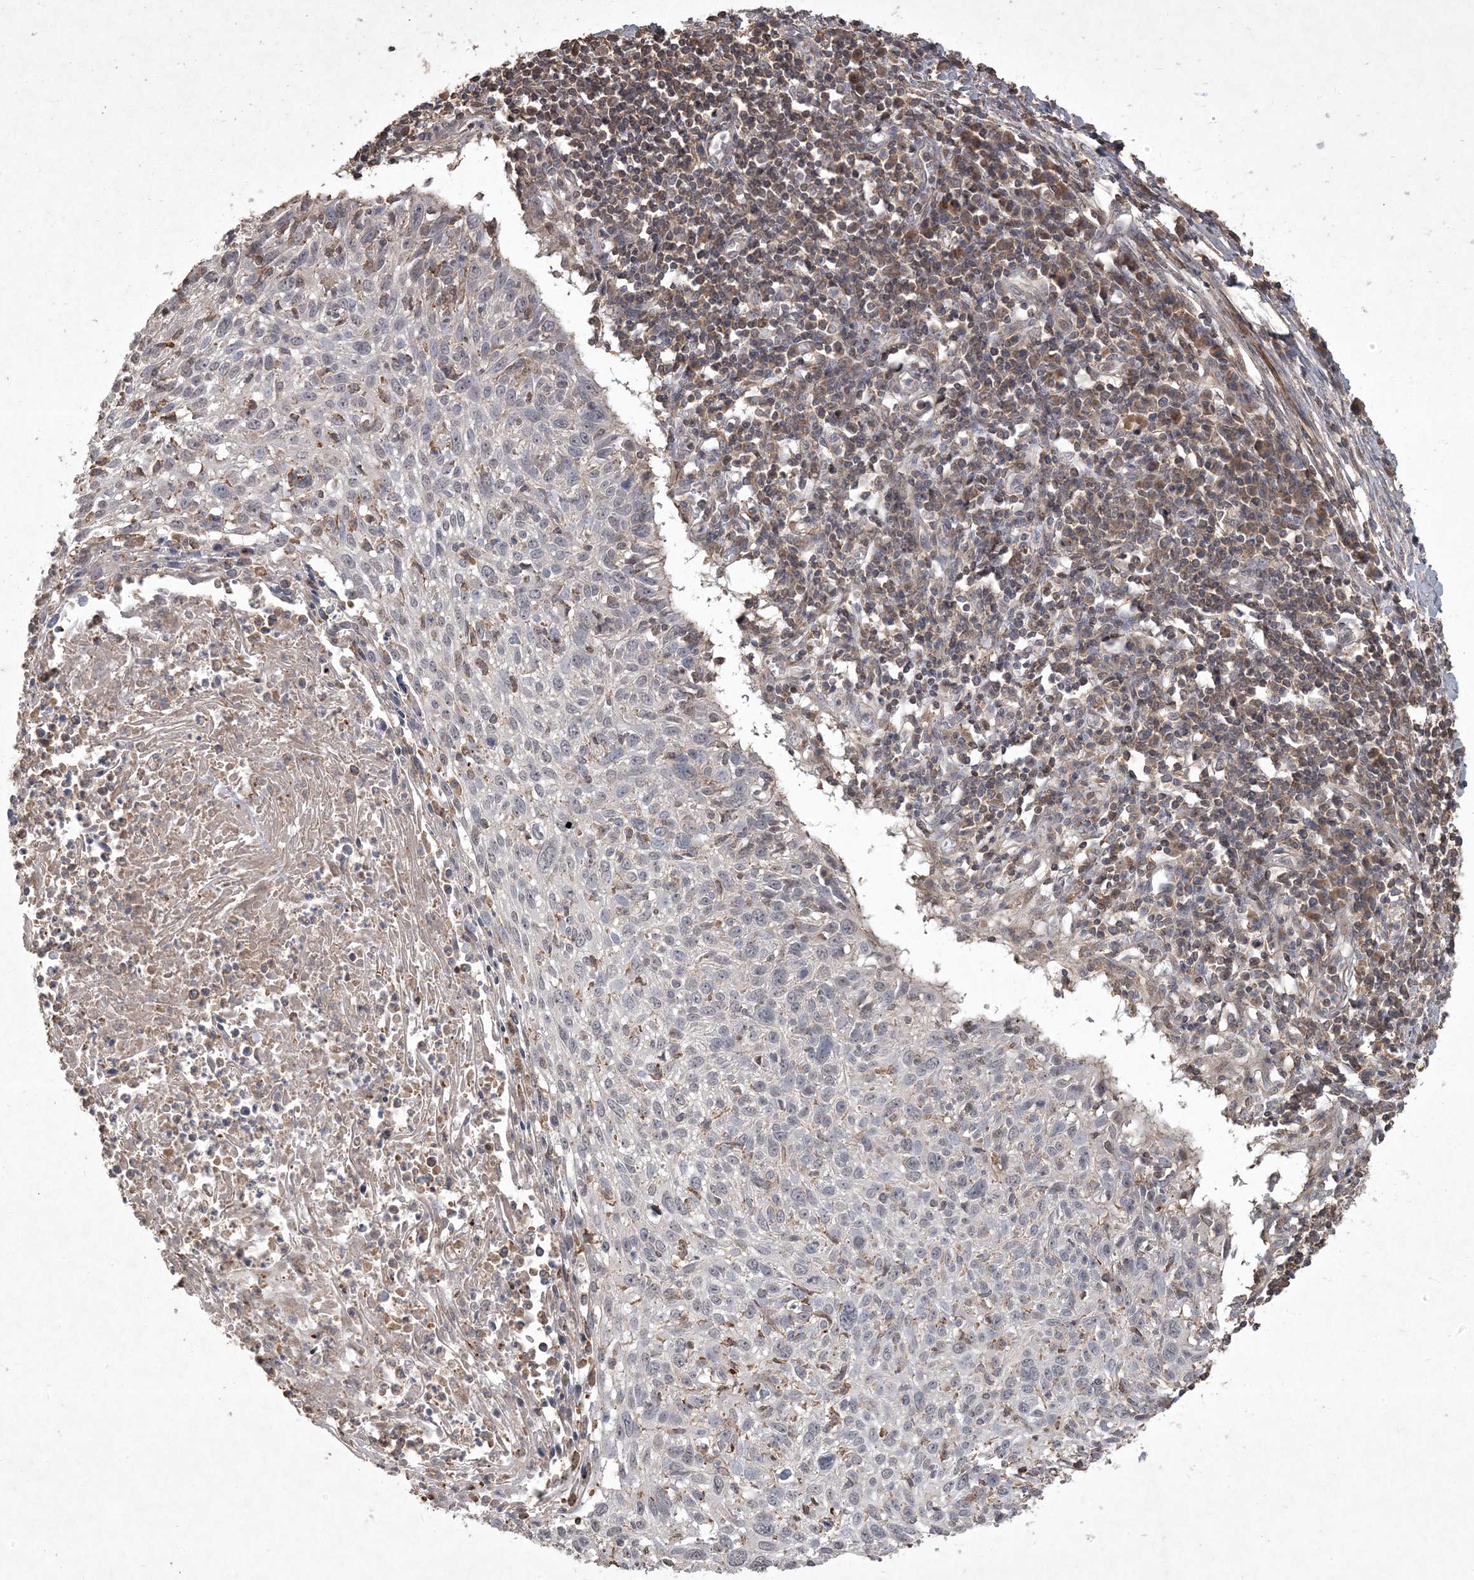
{"staining": {"intensity": "negative", "quantity": "none", "location": "none"}, "tissue": "cervical cancer", "cell_type": "Tumor cells", "image_type": "cancer", "snomed": [{"axis": "morphology", "description": "Squamous cell carcinoma, NOS"}, {"axis": "topography", "description": "Cervix"}], "caption": "The immunohistochemistry (IHC) histopathology image has no significant positivity in tumor cells of squamous cell carcinoma (cervical) tissue.", "gene": "PRRT3", "patient": {"sex": "female", "age": 51}}